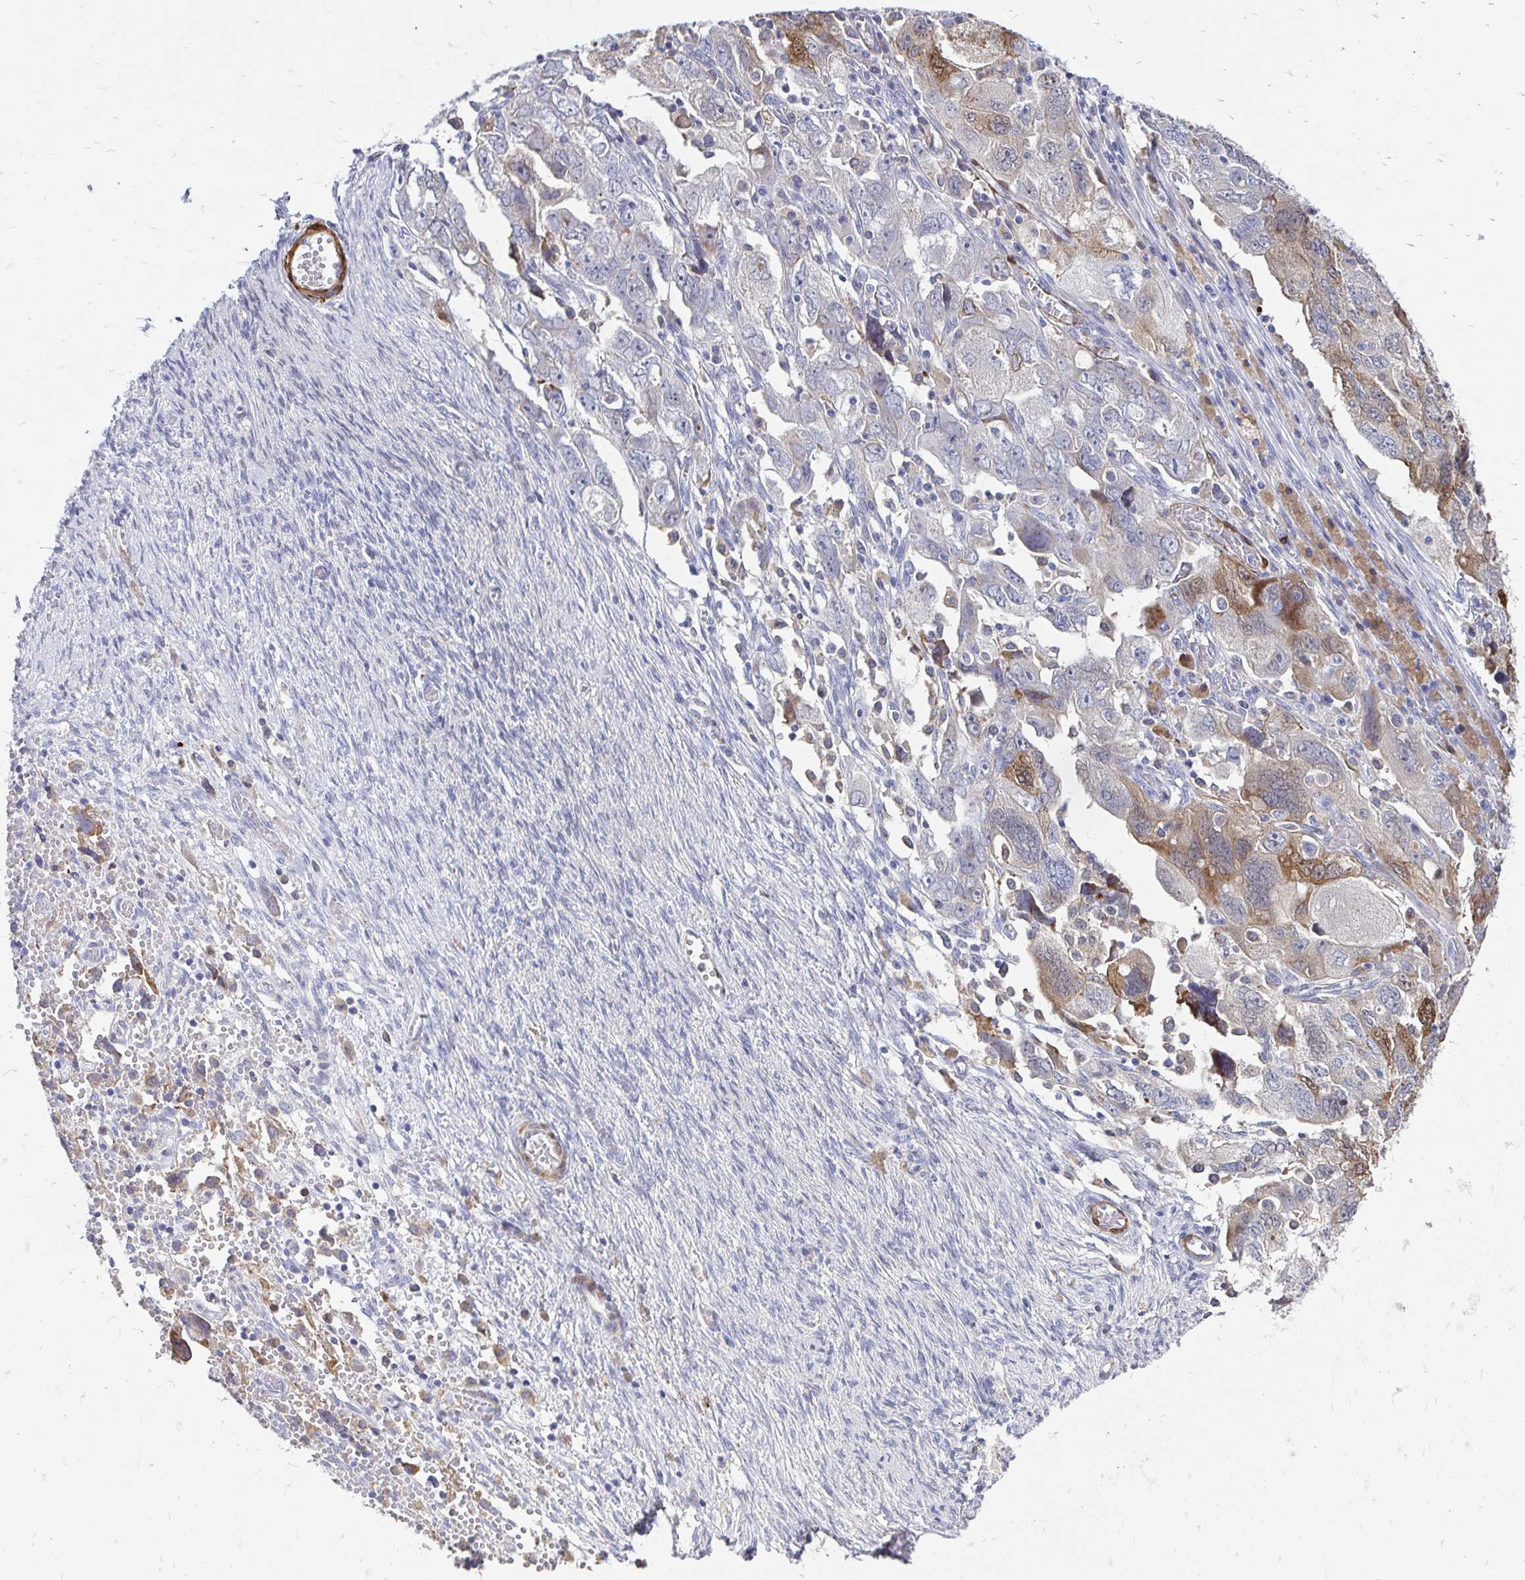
{"staining": {"intensity": "moderate", "quantity": "<25%", "location": "cytoplasmic/membranous"}, "tissue": "ovarian cancer", "cell_type": "Tumor cells", "image_type": "cancer", "snomed": [{"axis": "morphology", "description": "Carcinoma, NOS"}, {"axis": "morphology", "description": "Cystadenocarcinoma, serous, NOS"}, {"axis": "topography", "description": "Ovary"}], "caption": "Tumor cells display low levels of moderate cytoplasmic/membranous expression in about <25% of cells in human ovarian cancer (serous cystadenocarcinoma).", "gene": "CDKL1", "patient": {"sex": "female", "age": 69}}